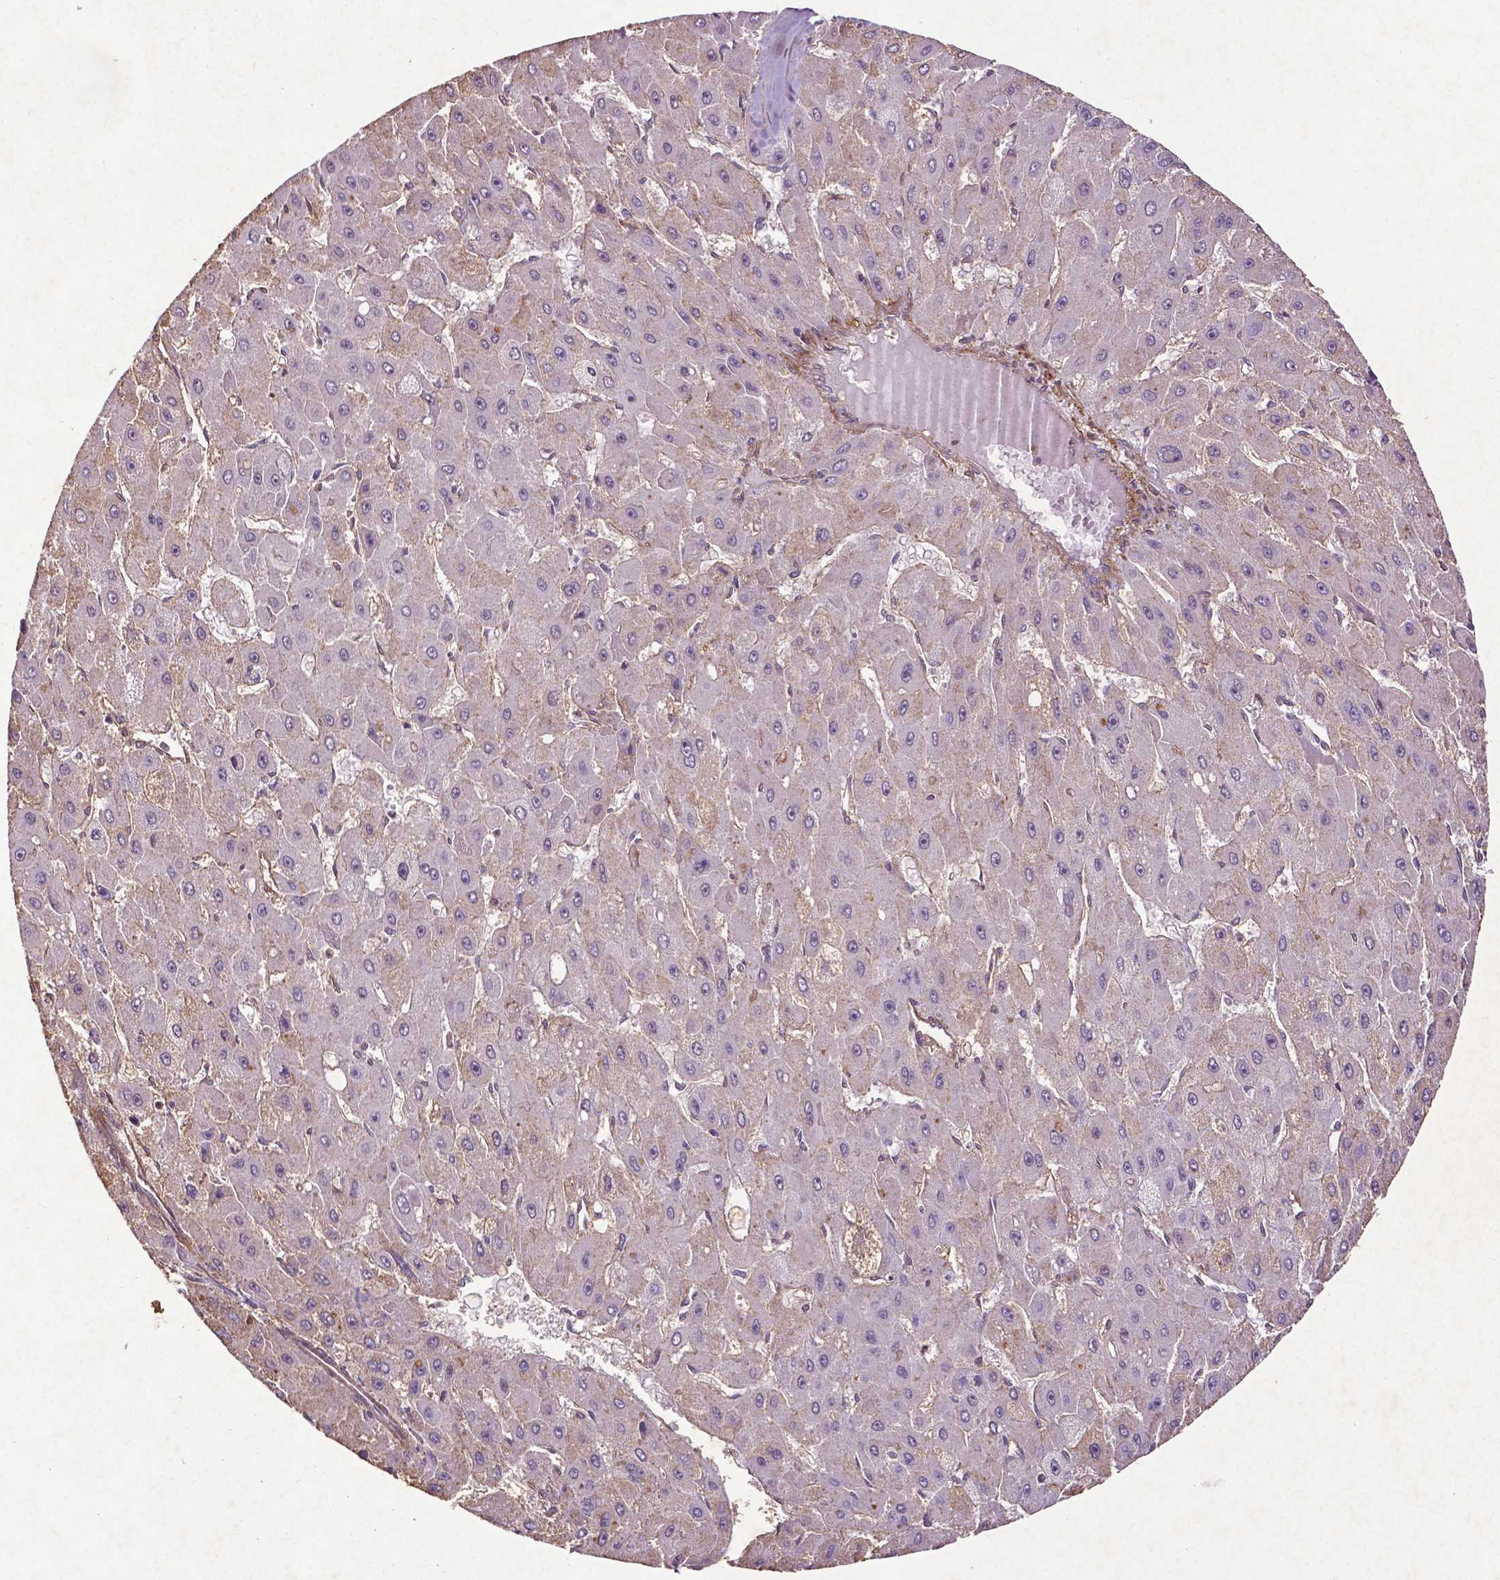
{"staining": {"intensity": "negative", "quantity": "none", "location": "none"}, "tissue": "liver cancer", "cell_type": "Tumor cells", "image_type": "cancer", "snomed": [{"axis": "morphology", "description": "Carcinoma, Hepatocellular, NOS"}, {"axis": "topography", "description": "Liver"}], "caption": "An image of human liver cancer is negative for staining in tumor cells.", "gene": "RRAS", "patient": {"sex": "female", "age": 25}}